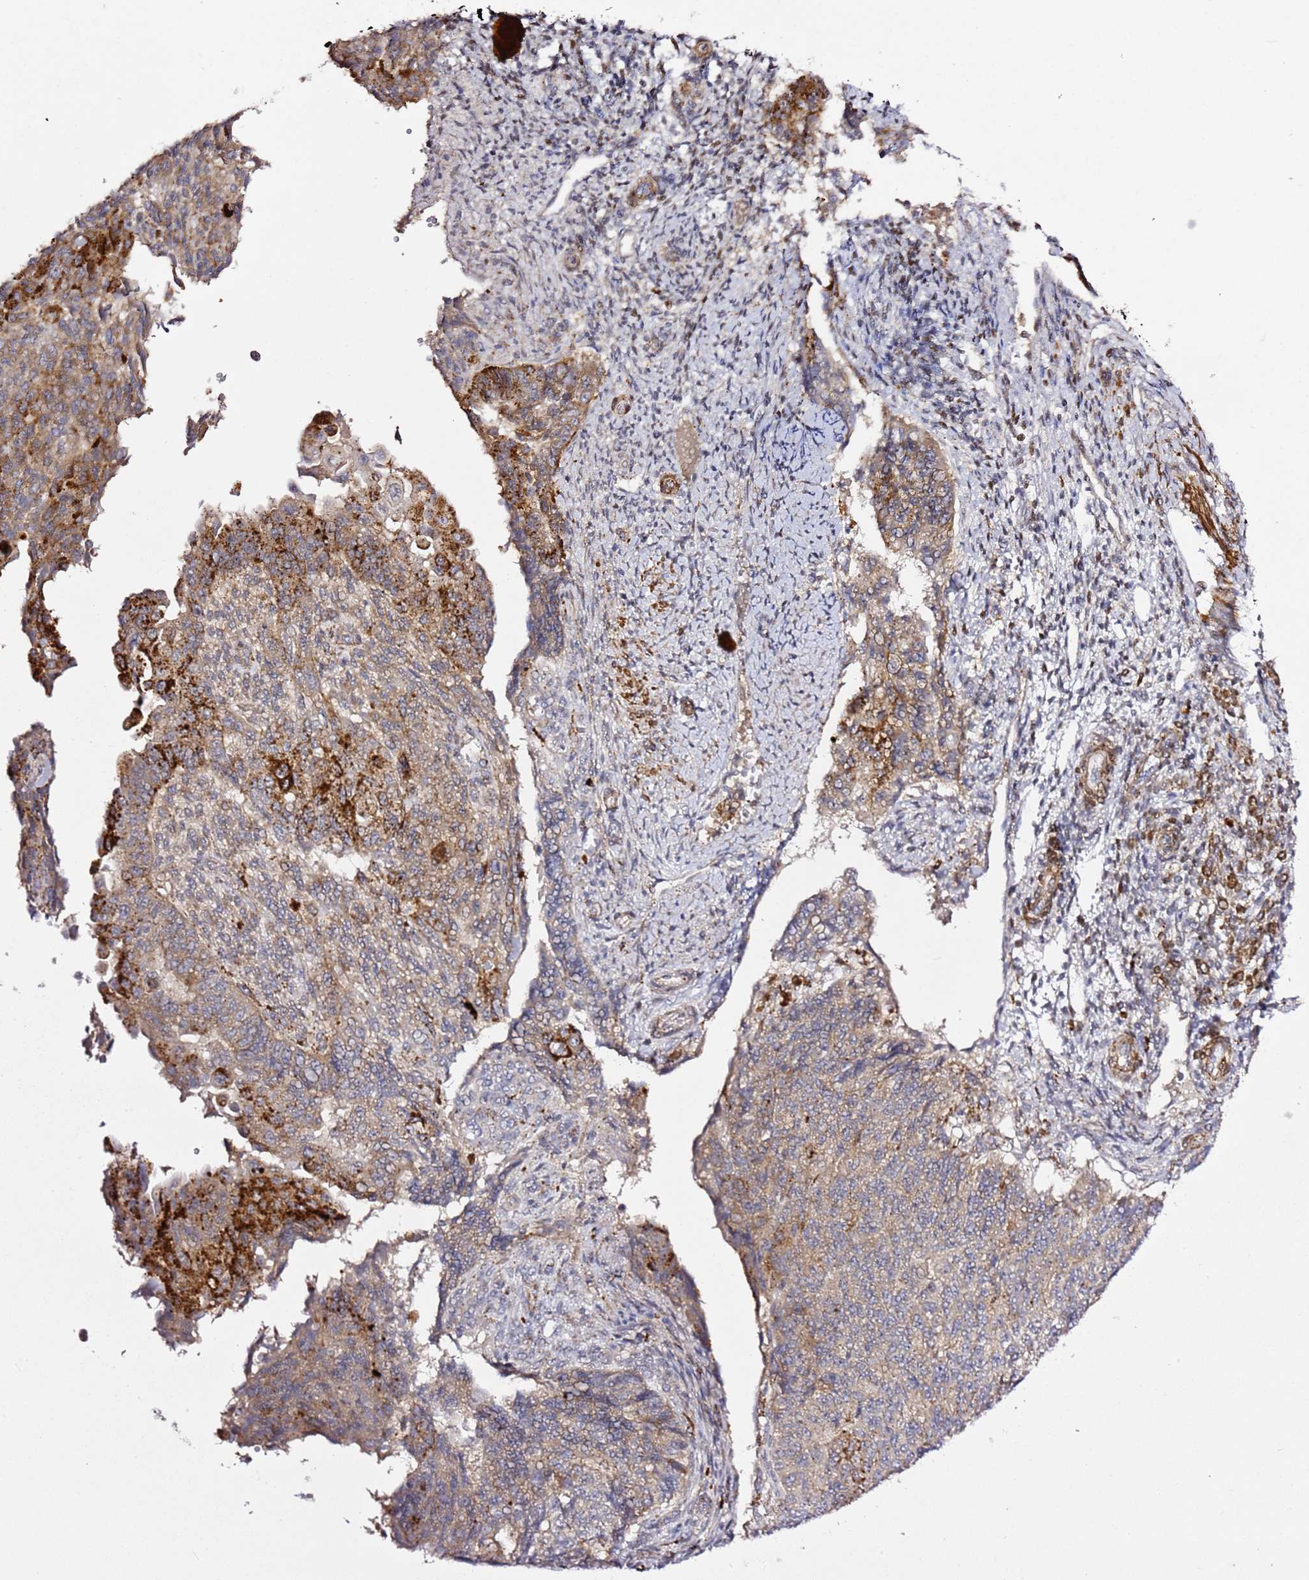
{"staining": {"intensity": "strong", "quantity": "<25%", "location": "cytoplasmic/membranous"}, "tissue": "endometrial cancer", "cell_type": "Tumor cells", "image_type": "cancer", "snomed": [{"axis": "morphology", "description": "Adenocarcinoma, NOS"}, {"axis": "topography", "description": "Endometrium"}], "caption": "Protein staining of endometrial cancer (adenocarcinoma) tissue reveals strong cytoplasmic/membranous positivity in about <25% of tumor cells. (DAB IHC with brightfield microscopy, high magnification).", "gene": "PVRIG", "patient": {"sex": "female", "age": 32}}